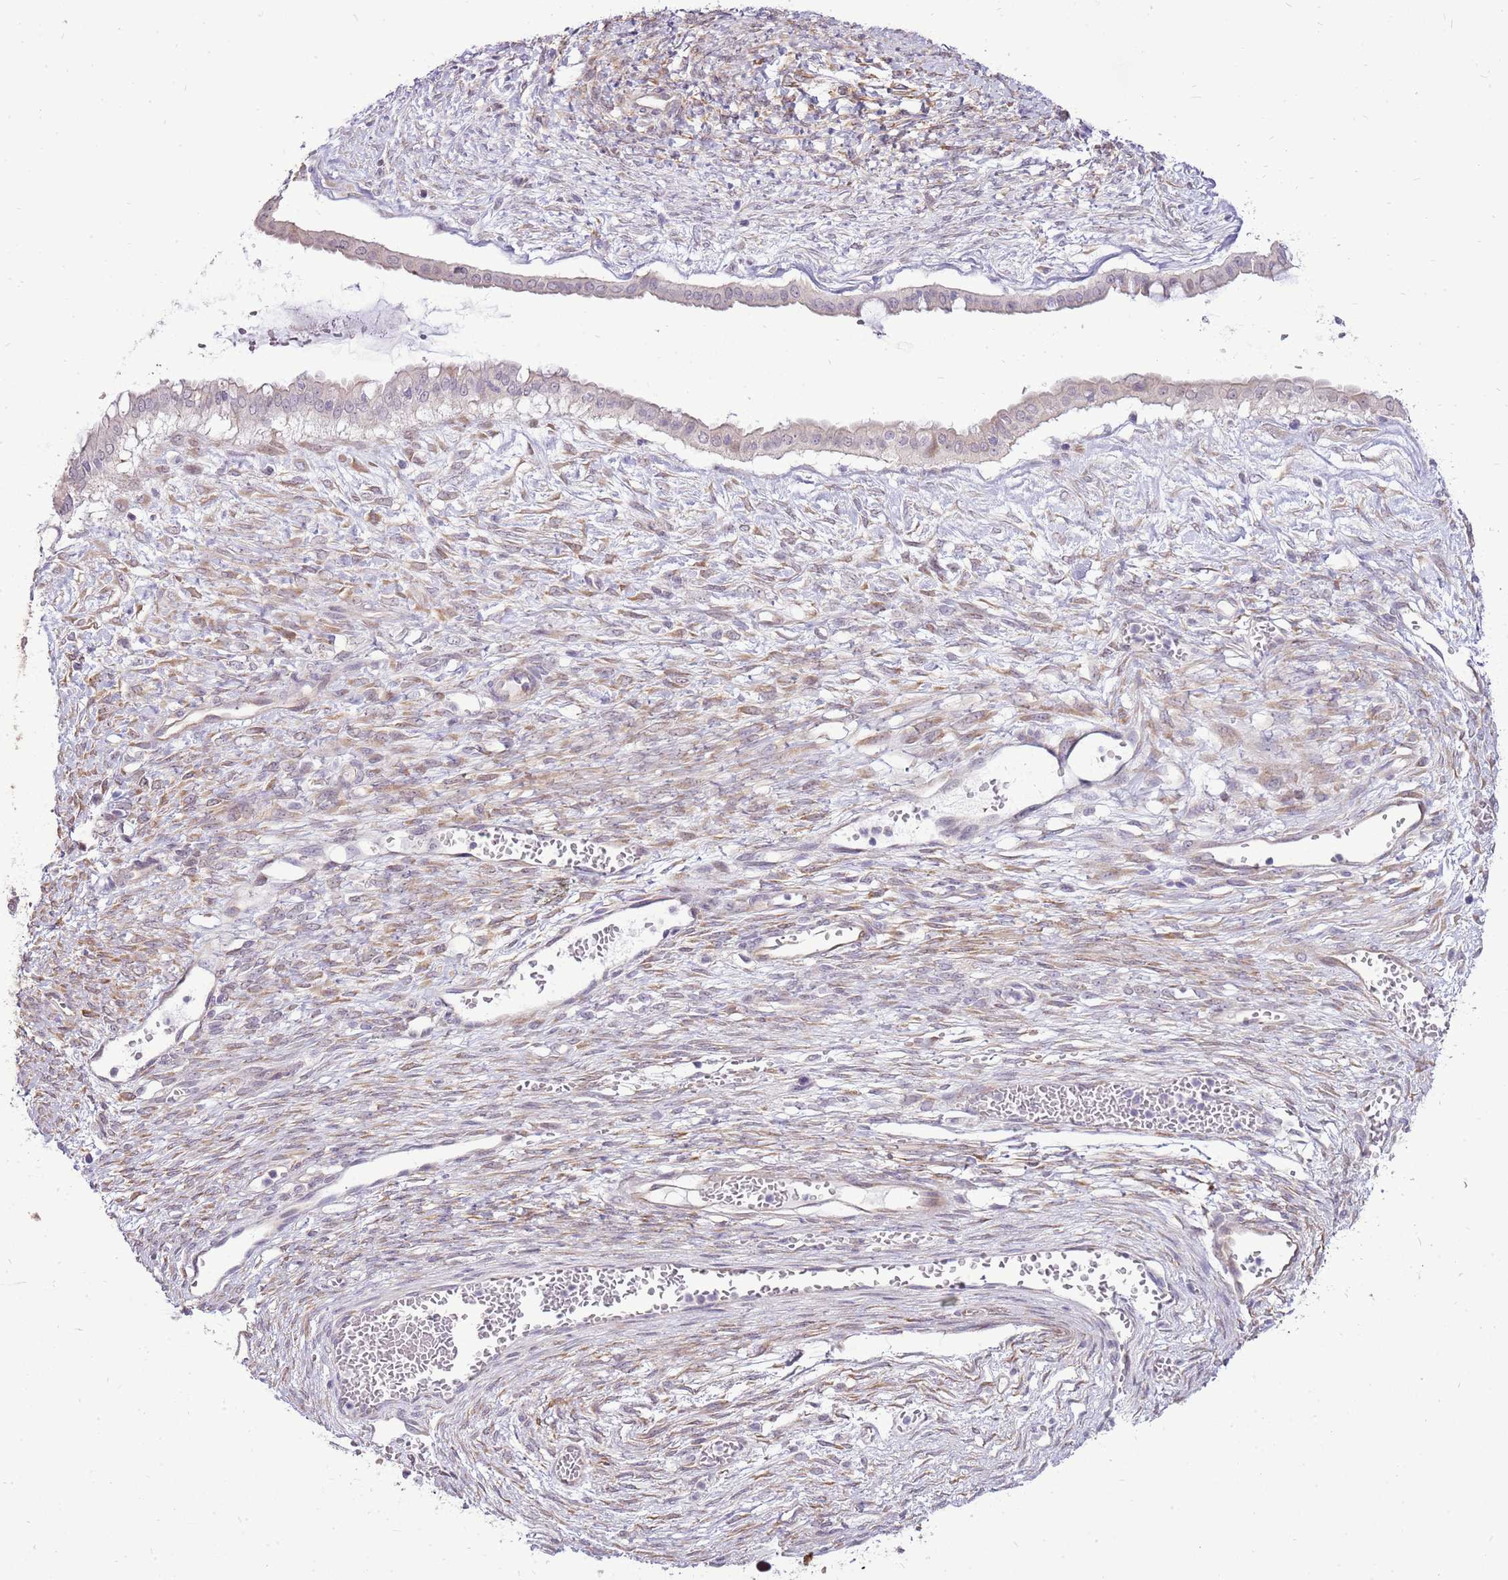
{"staining": {"intensity": "weak", "quantity": "25%-75%", "location": "cytoplasmic/membranous"}, "tissue": "ovarian cancer", "cell_type": "Tumor cells", "image_type": "cancer", "snomed": [{"axis": "morphology", "description": "Cystadenocarcinoma, mucinous, NOS"}, {"axis": "topography", "description": "Ovary"}], "caption": "Immunohistochemical staining of ovarian mucinous cystadenocarcinoma displays low levels of weak cytoplasmic/membranous protein positivity in approximately 25%-75% of tumor cells.", "gene": "UGGT2", "patient": {"sex": "female", "age": 73}}